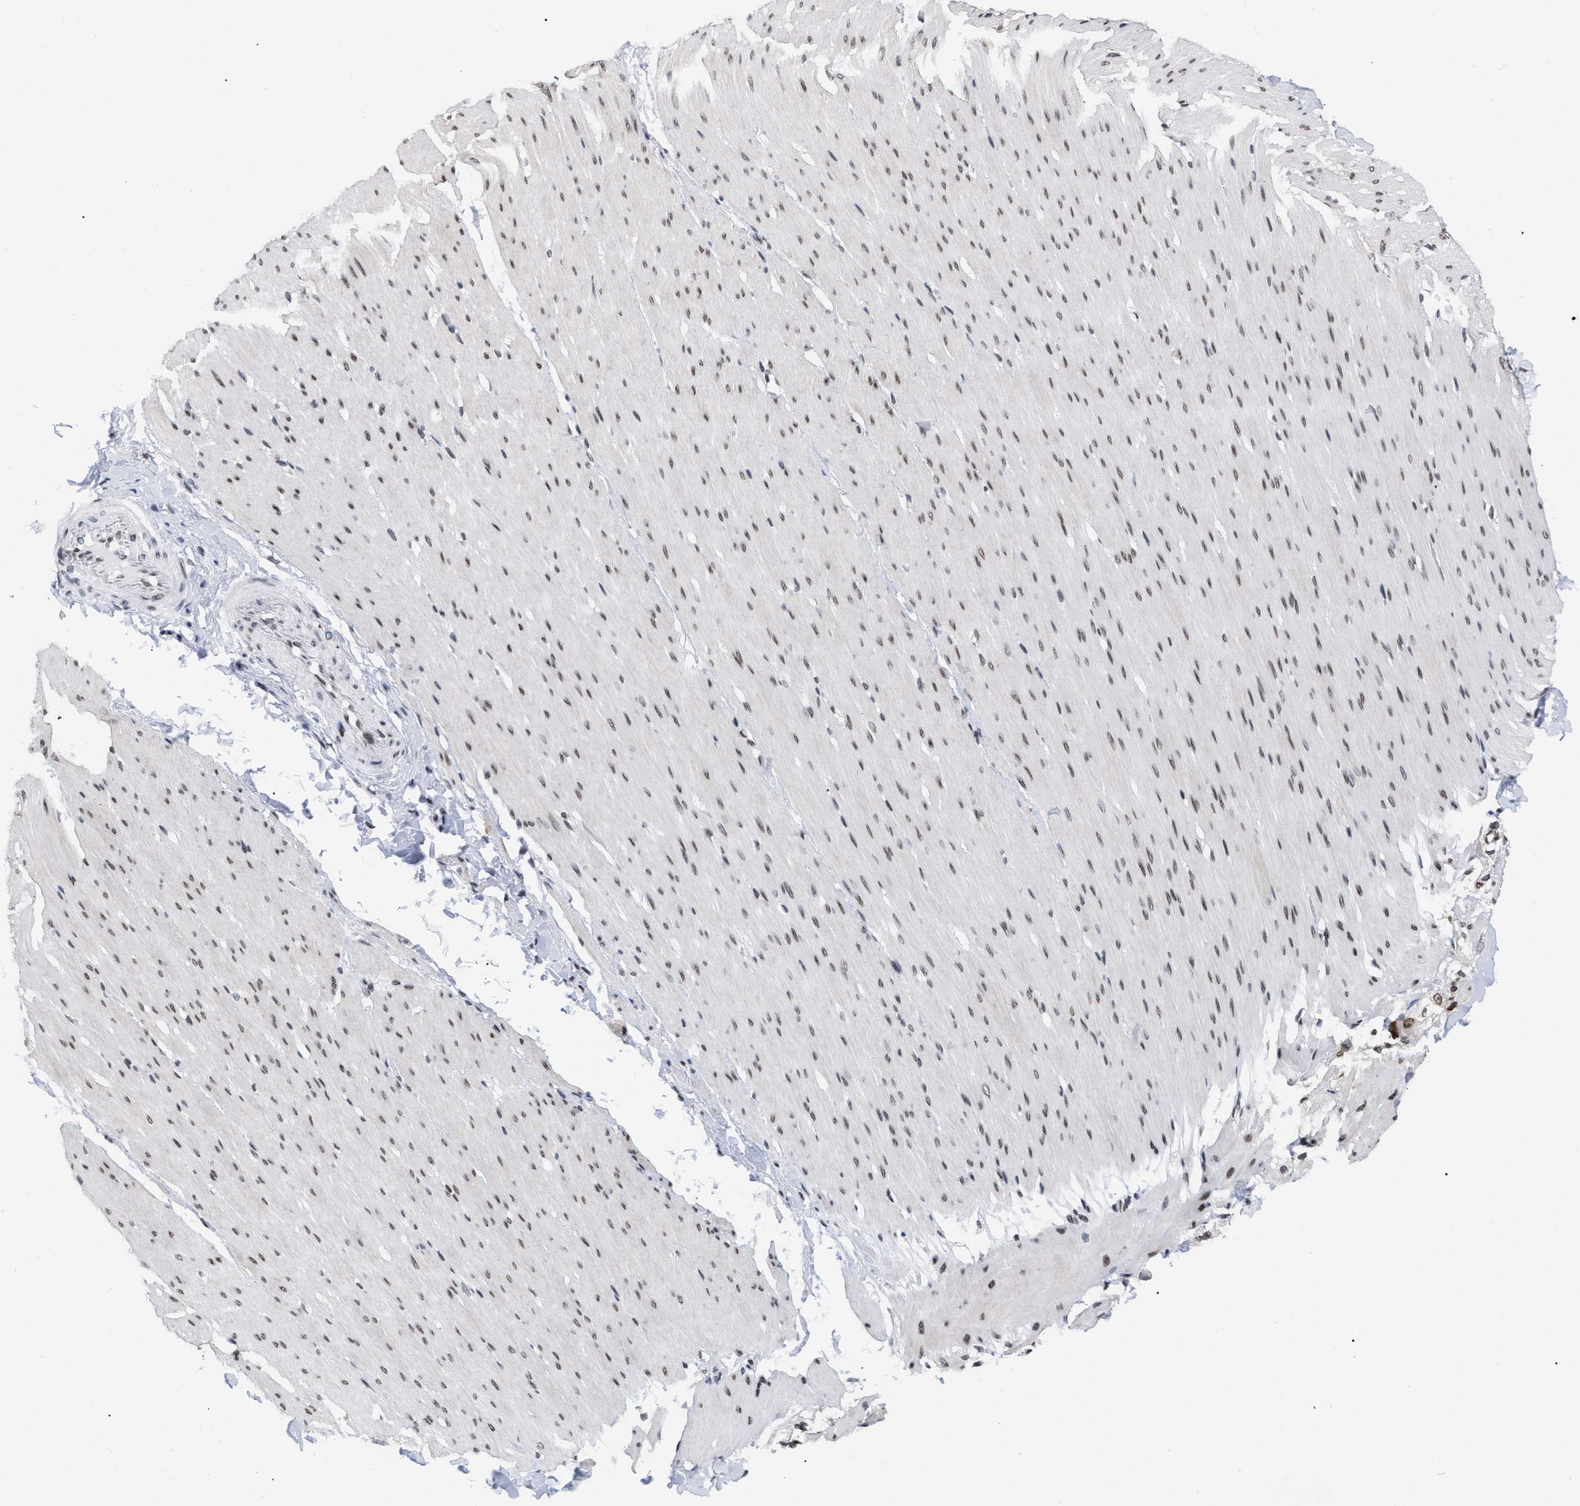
{"staining": {"intensity": "weak", "quantity": ">75%", "location": "nuclear"}, "tissue": "smooth muscle", "cell_type": "Smooth muscle cells", "image_type": "normal", "snomed": [{"axis": "morphology", "description": "Normal tissue, NOS"}, {"axis": "topography", "description": "Smooth muscle"}, {"axis": "topography", "description": "Colon"}], "caption": "Smooth muscle stained for a protein (brown) exhibits weak nuclear positive expression in approximately >75% of smooth muscle cells.", "gene": "TPR", "patient": {"sex": "male", "age": 67}}